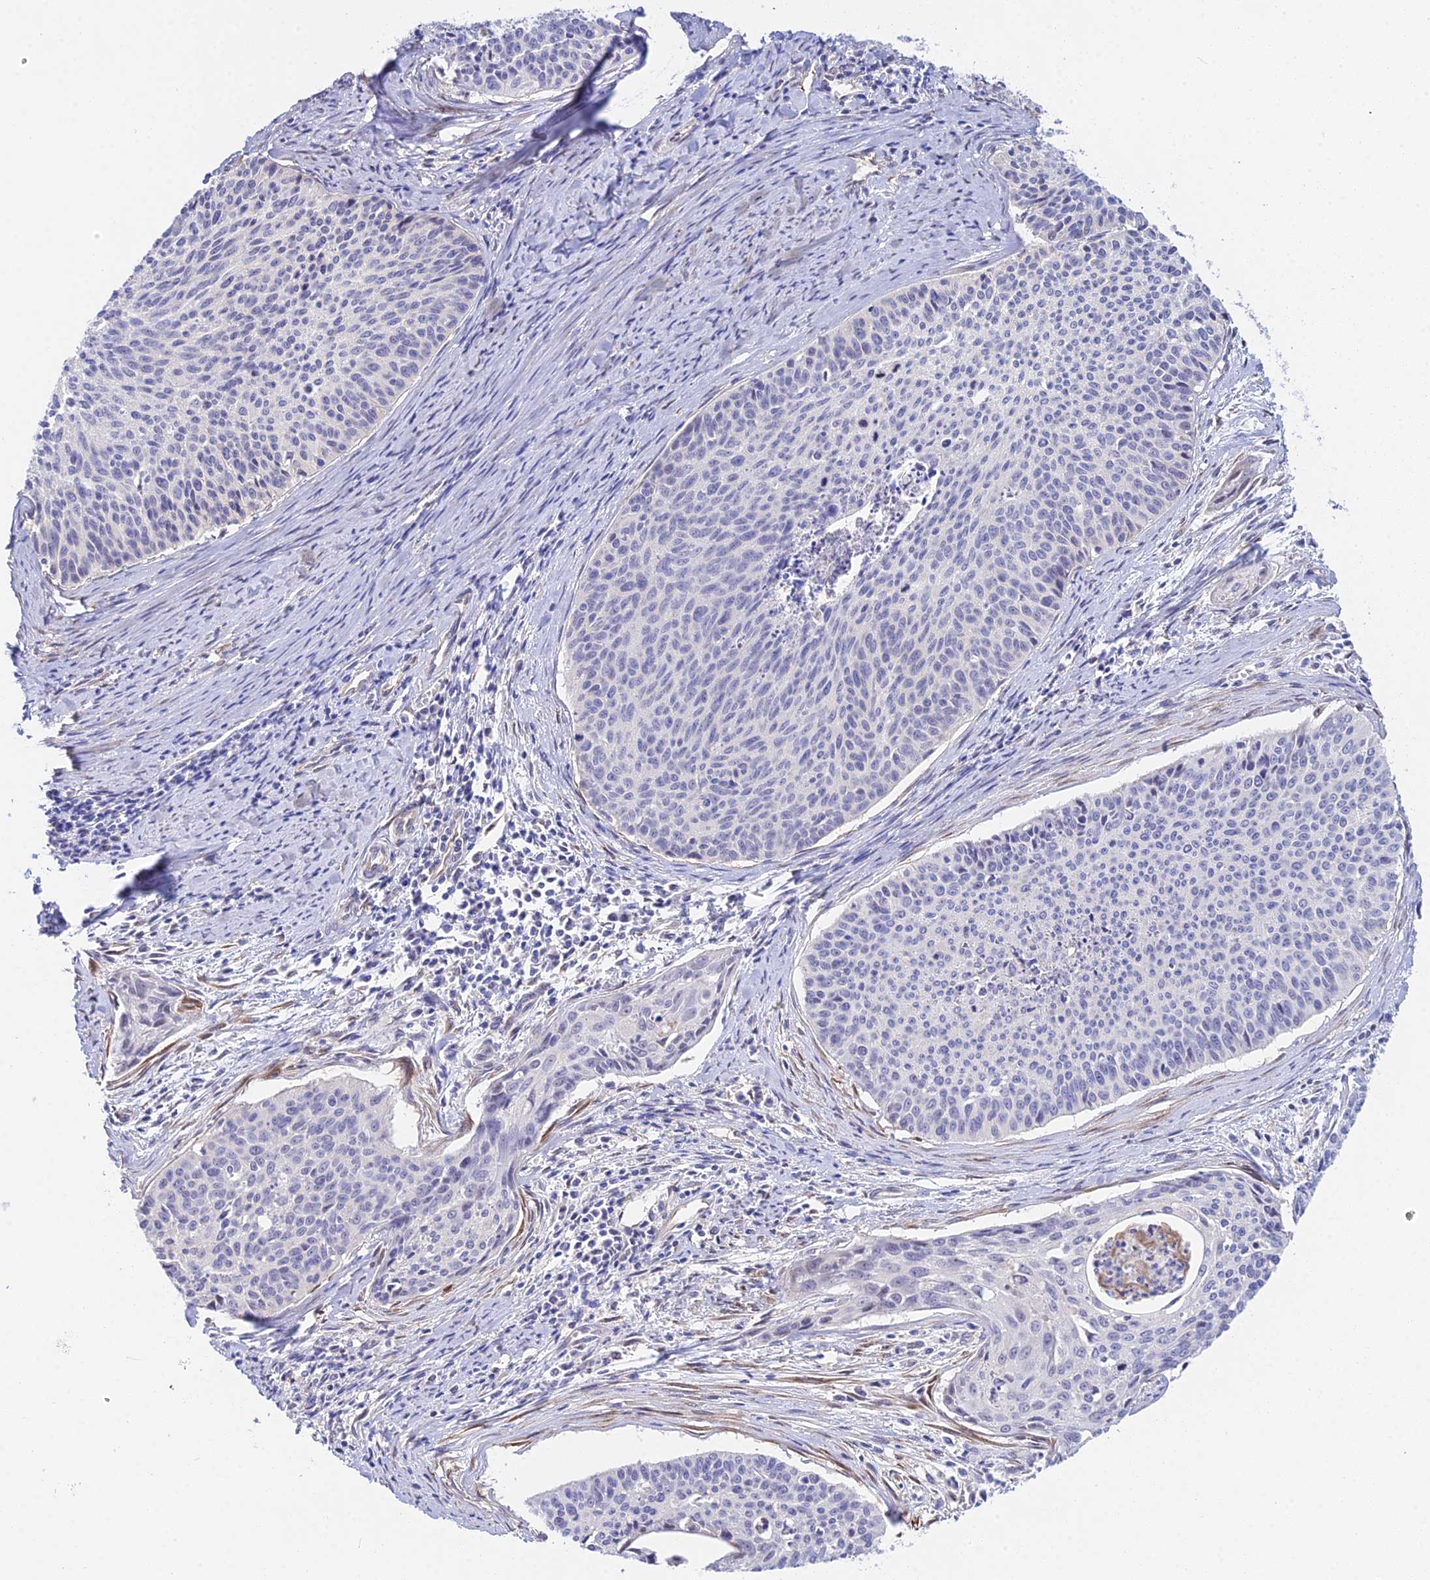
{"staining": {"intensity": "negative", "quantity": "none", "location": "none"}, "tissue": "cervical cancer", "cell_type": "Tumor cells", "image_type": "cancer", "snomed": [{"axis": "morphology", "description": "Squamous cell carcinoma, NOS"}, {"axis": "topography", "description": "Cervix"}], "caption": "The immunohistochemistry image has no significant expression in tumor cells of cervical squamous cell carcinoma tissue.", "gene": "MXRA7", "patient": {"sex": "female", "age": 55}}